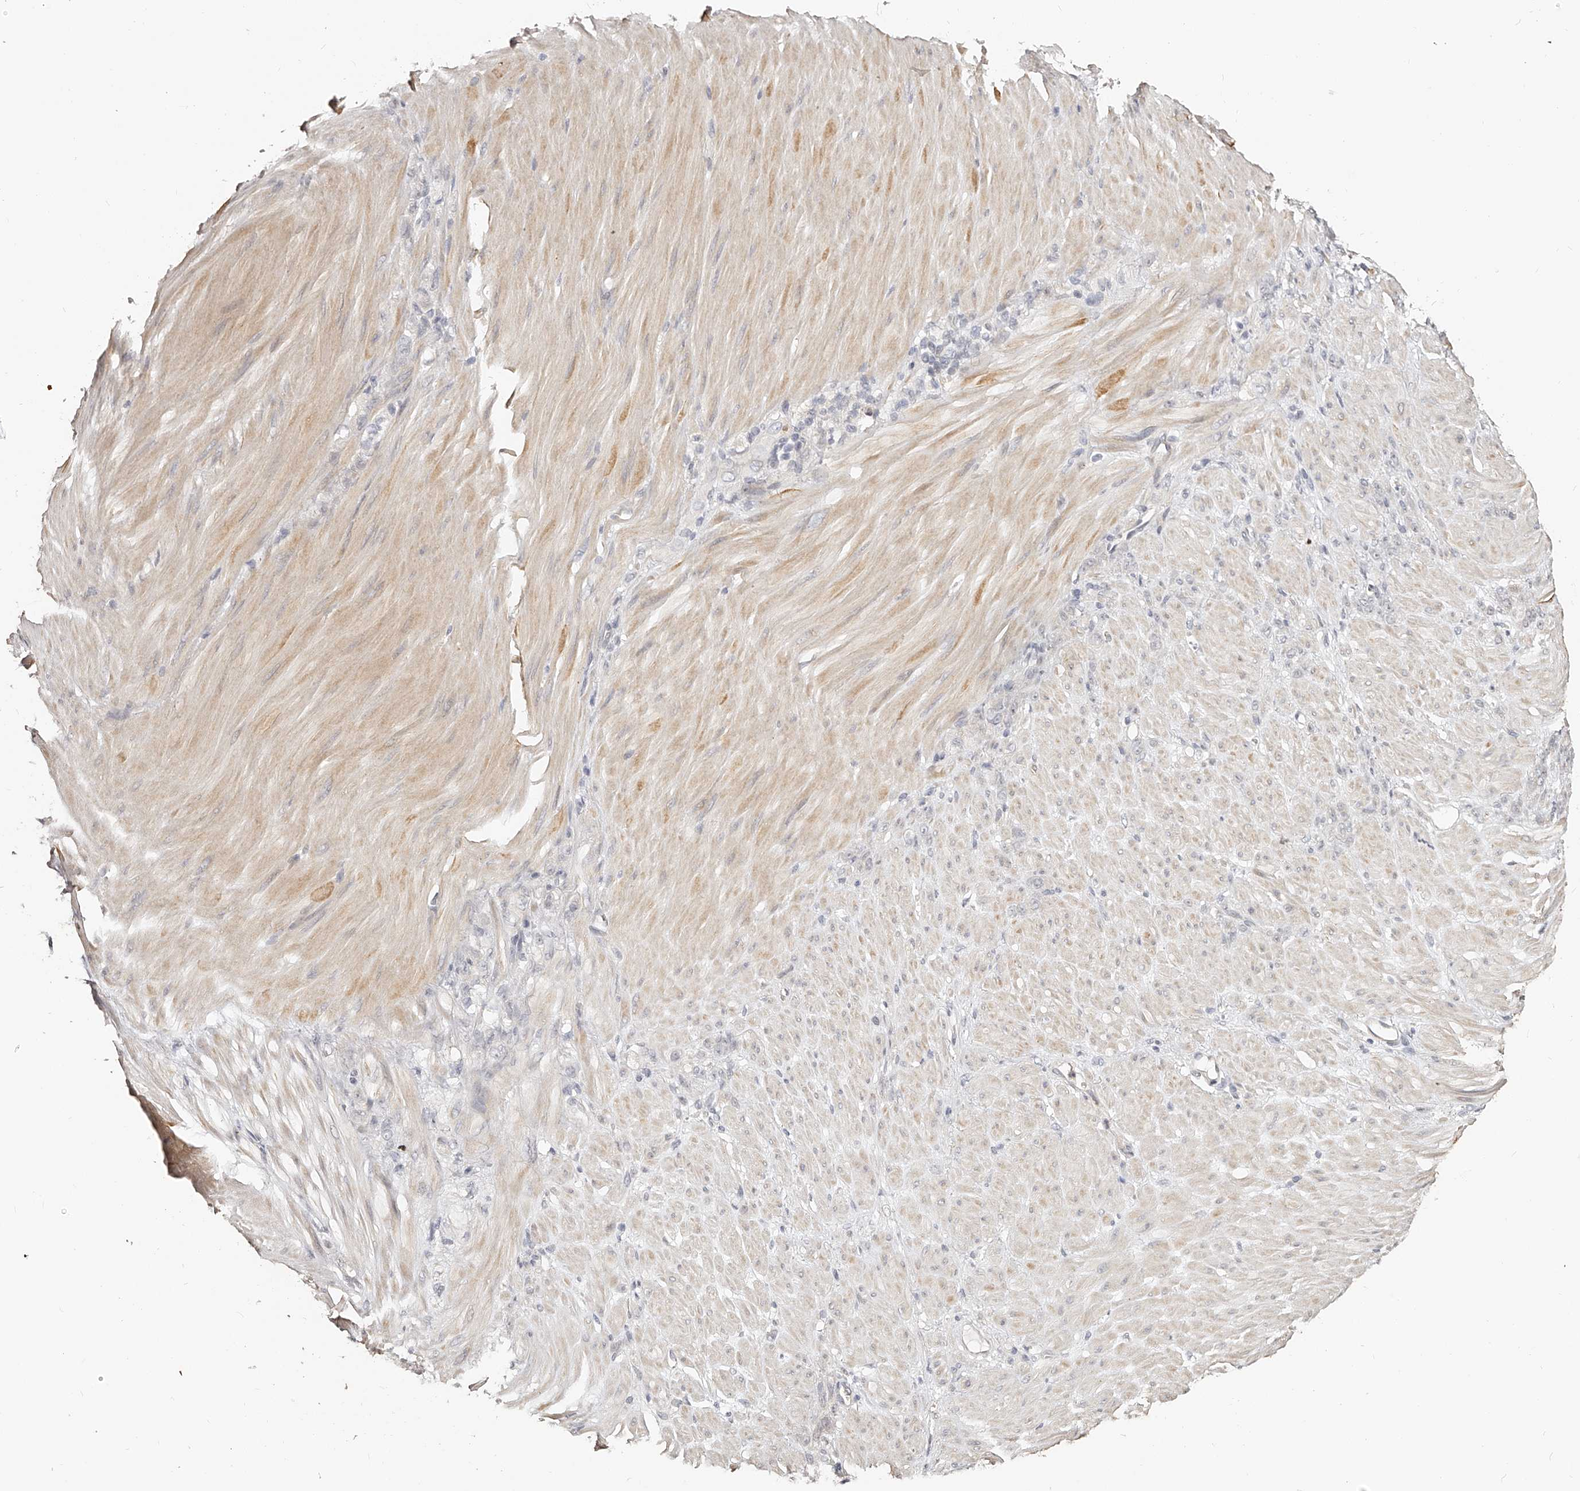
{"staining": {"intensity": "negative", "quantity": "none", "location": "none"}, "tissue": "stomach cancer", "cell_type": "Tumor cells", "image_type": "cancer", "snomed": [{"axis": "morphology", "description": "Normal tissue, NOS"}, {"axis": "morphology", "description": "Adenocarcinoma, NOS"}, {"axis": "topography", "description": "Stomach"}], "caption": "A high-resolution photomicrograph shows IHC staining of stomach adenocarcinoma, which demonstrates no significant staining in tumor cells.", "gene": "ZNF789", "patient": {"sex": "male", "age": 82}}